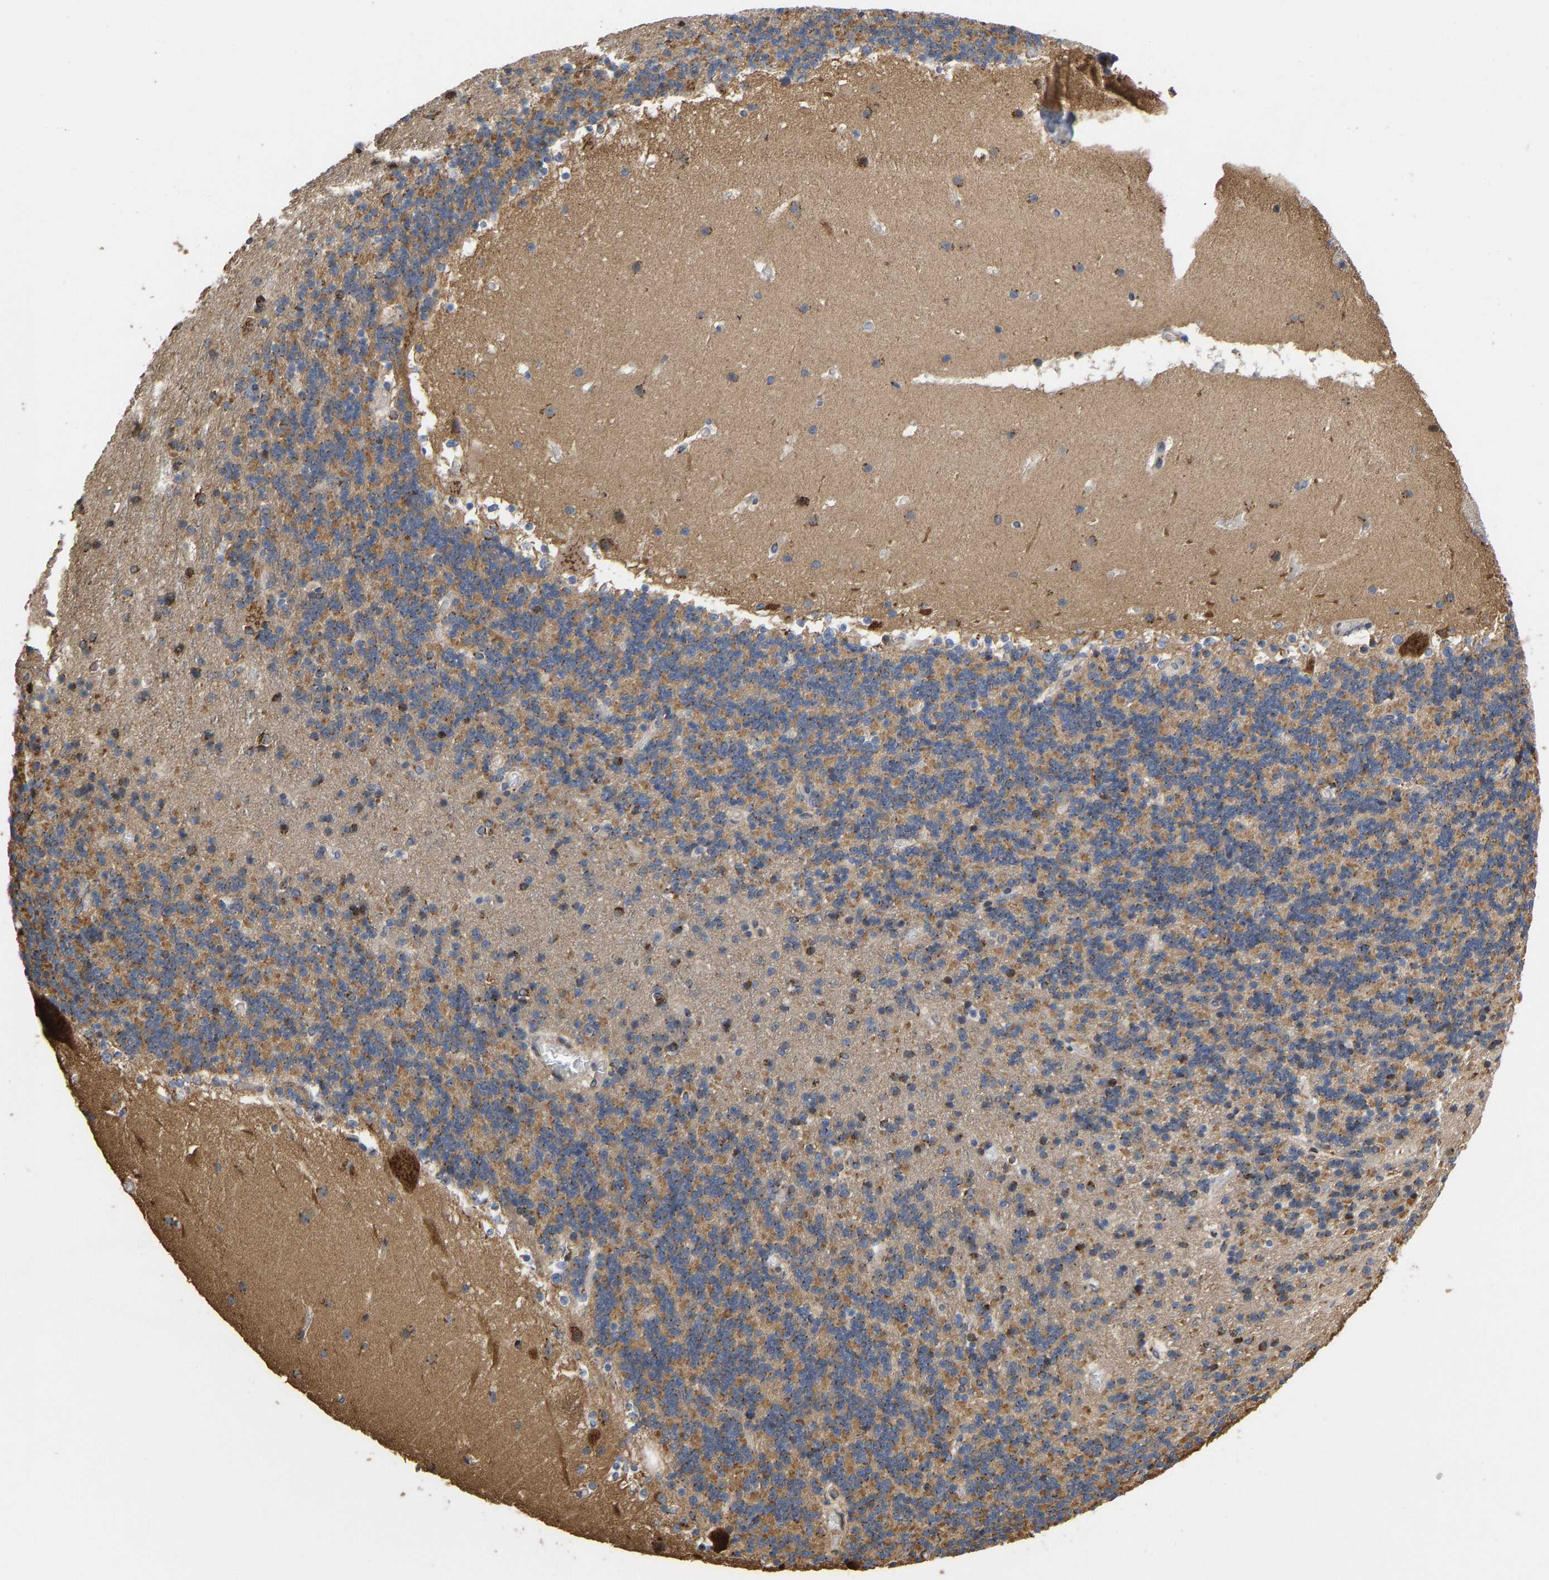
{"staining": {"intensity": "moderate", "quantity": ">75%", "location": "cytoplasmic/membranous"}, "tissue": "cerebellum", "cell_type": "Cells in granular layer", "image_type": "normal", "snomed": [{"axis": "morphology", "description": "Normal tissue, NOS"}, {"axis": "topography", "description": "Cerebellum"}], "caption": "Cerebellum stained with DAB immunohistochemistry demonstrates medium levels of moderate cytoplasmic/membranous expression in about >75% of cells in granular layer.", "gene": "YIPF4", "patient": {"sex": "male", "age": 45}}